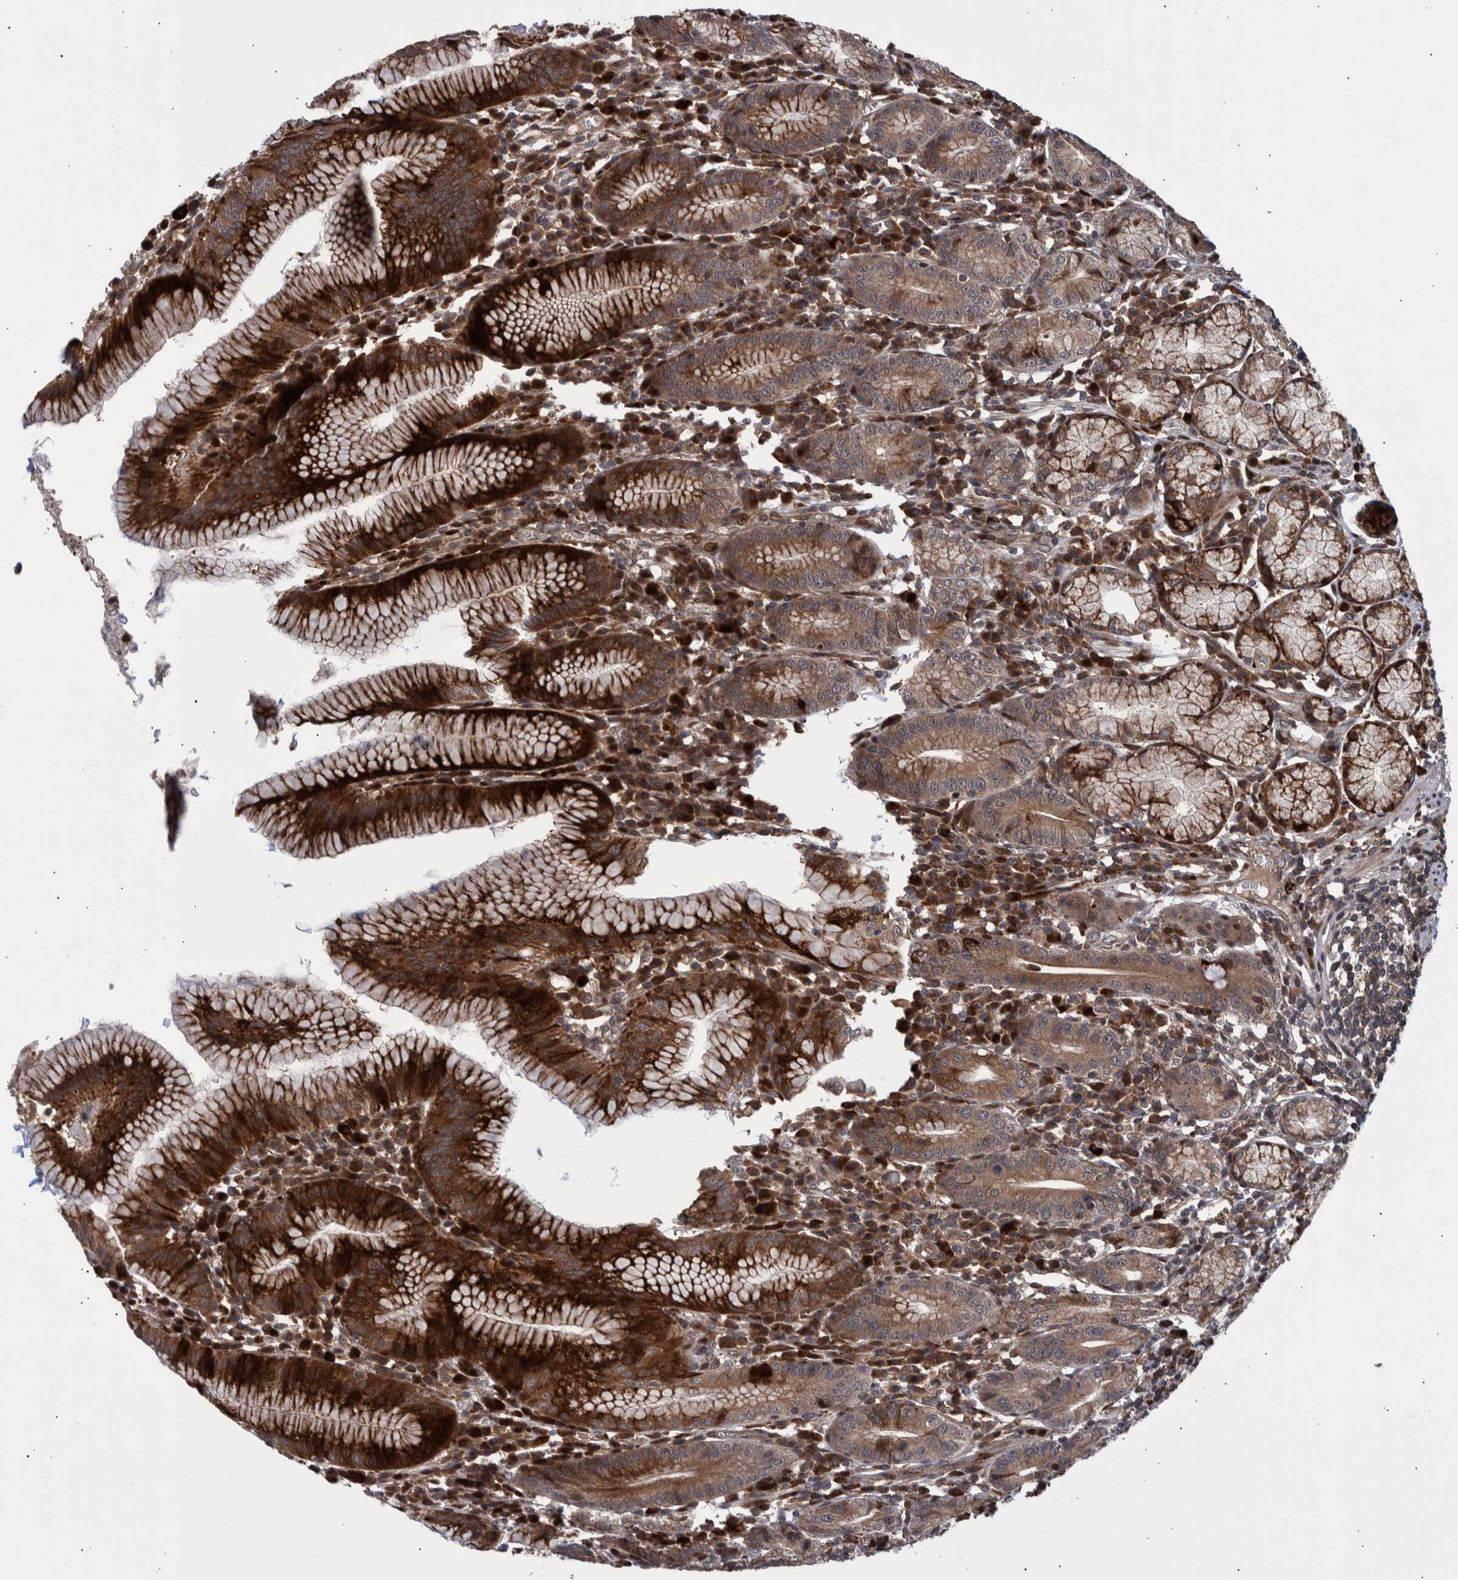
{"staining": {"intensity": "strong", "quantity": ">75%", "location": "cytoplasmic/membranous"}, "tissue": "stomach", "cell_type": "Glandular cells", "image_type": "normal", "snomed": [{"axis": "morphology", "description": "Normal tissue, NOS"}, {"axis": "topography", "description": "Stomach"}], "caption": "Glandular cells show high levels of strong cytoplasmic/membranous positivity in about >75% of cells in normal human stomach.", "gene": "SHISA6", "patient": {"sex": "male", "age": 55}}